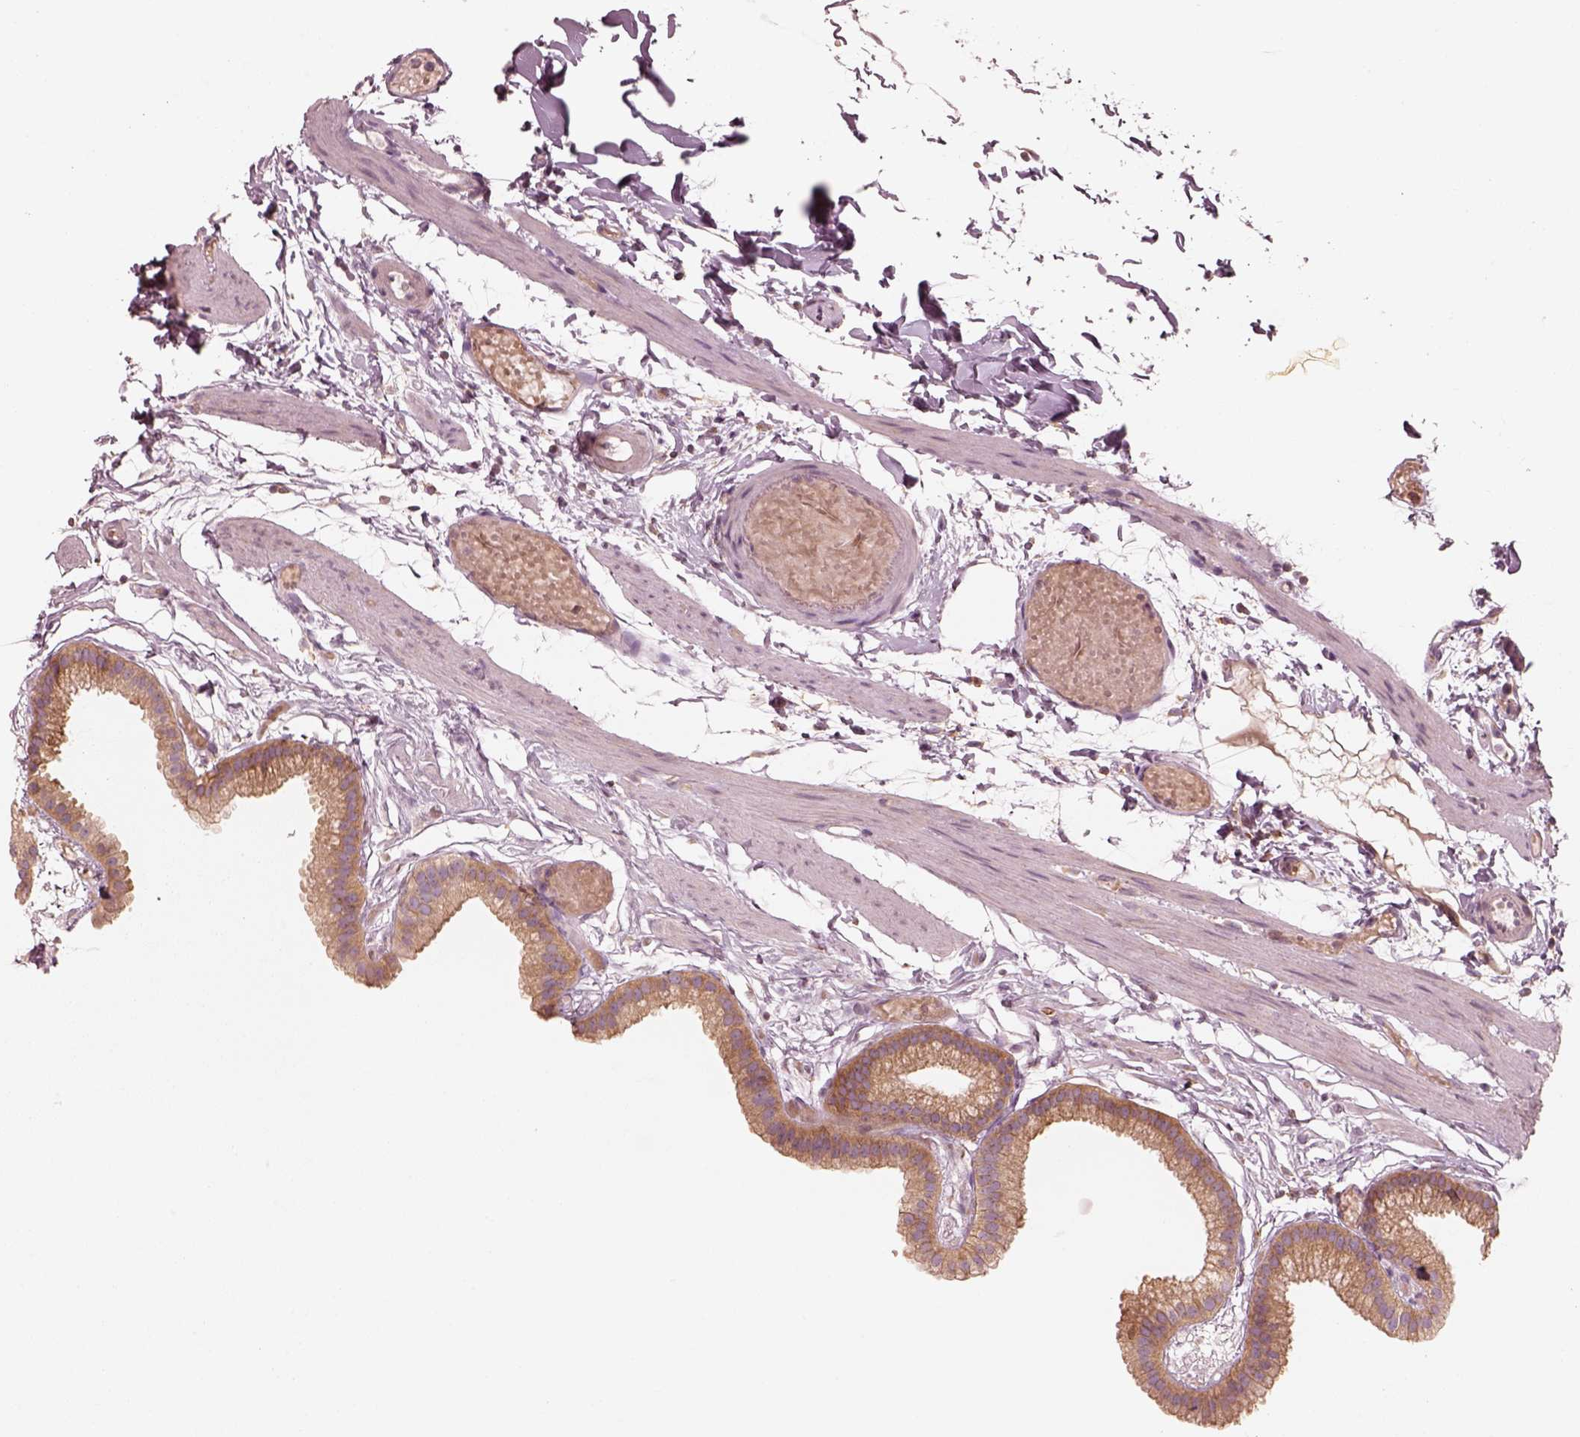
{"staining": {"intensity": "moderate", "quantity": ">75%", "location": "cytoplasmic/membranous"}, "tissue": "gallbladder", "cell_type": "Glandular cells", "image_type": "normal", "snomed": [{"axis": "morphology", "description": "Normal tissue, NOS"}, {"axis": "topography", "description": "Gallbladder"}], "caption": "Glandular cells display medium levels of moderate cytoplasmic/membranous expression in about >75% of cells in normal human gallbladder.", "gene": "CNOT2", "patient": {"sex": "female", "age": 45}}